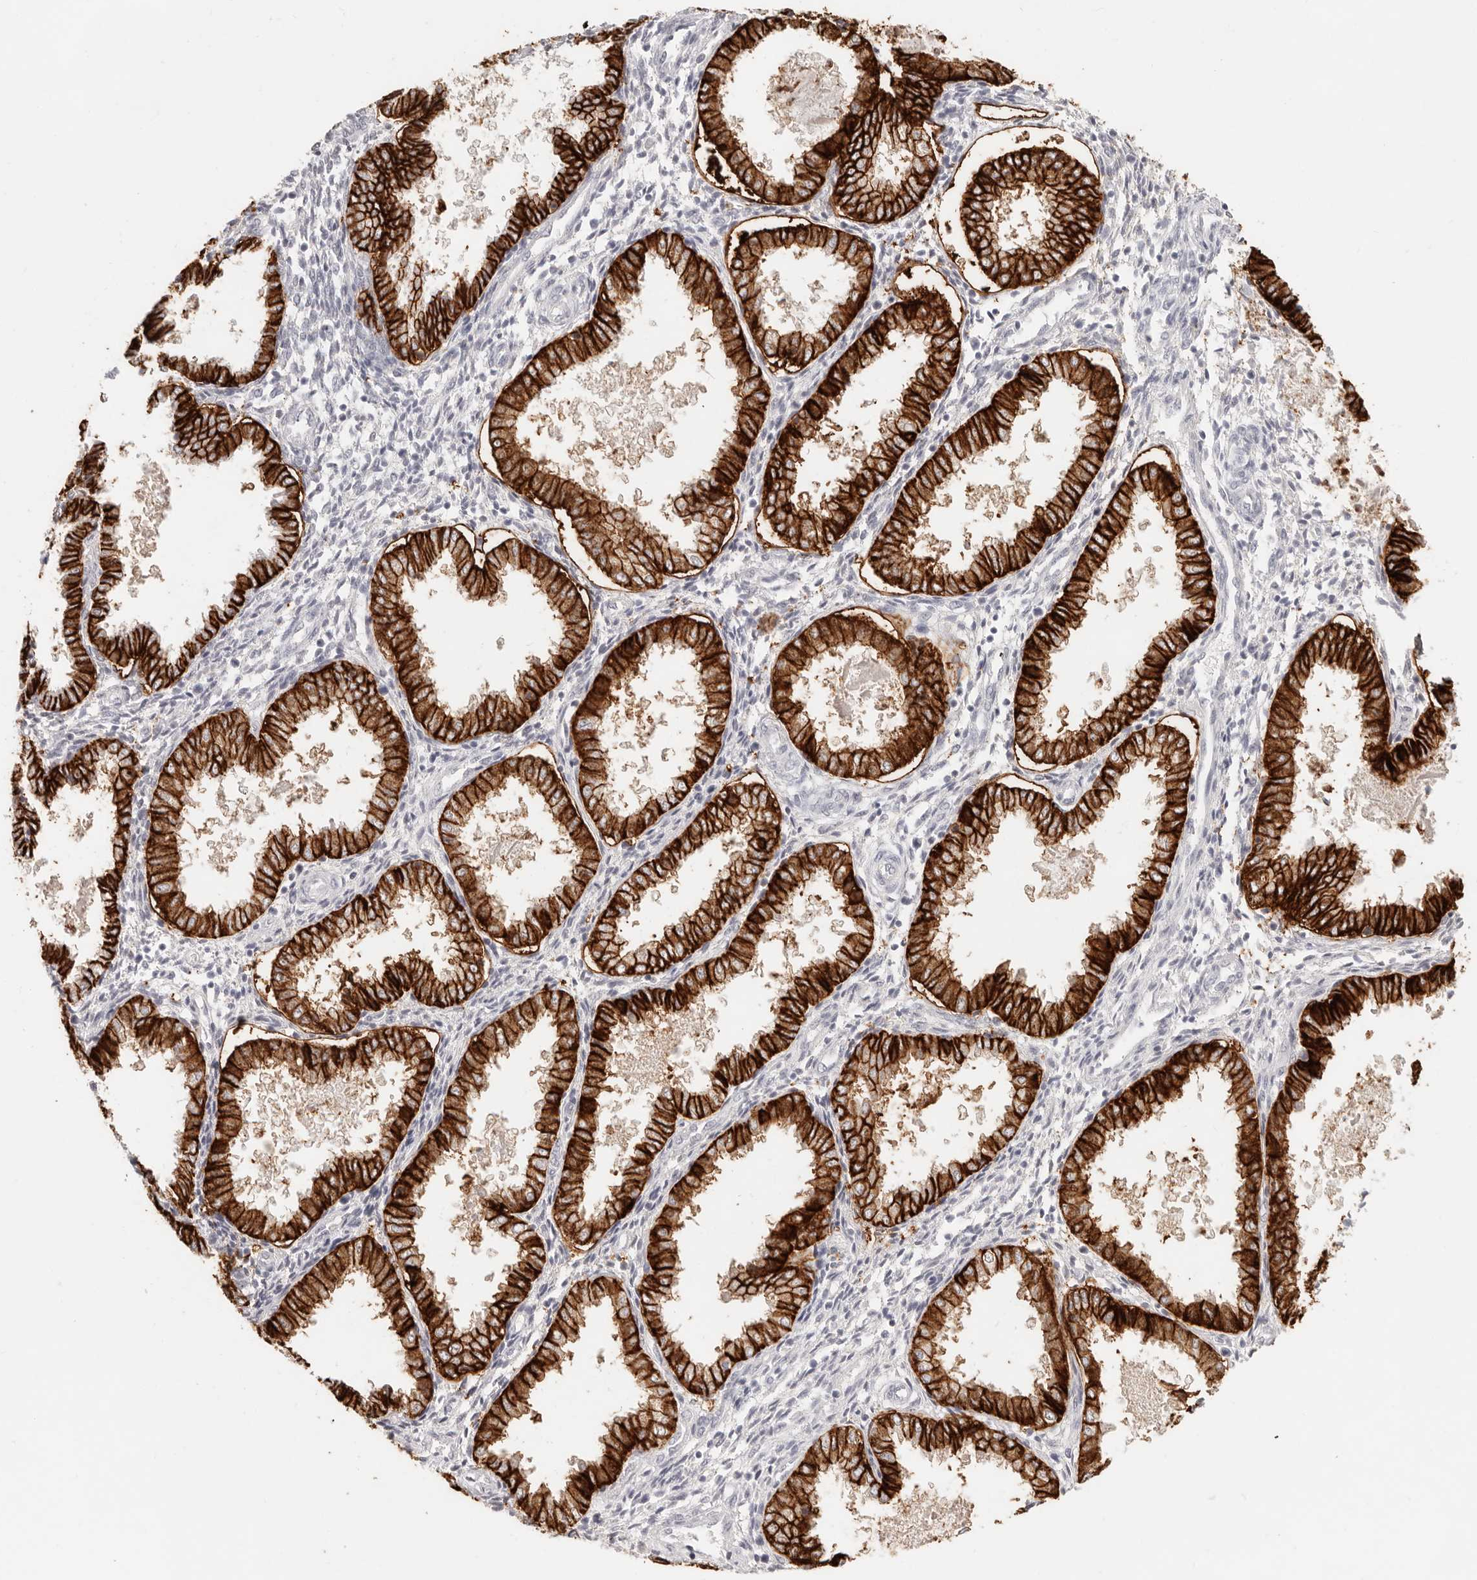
{"staining": {"intensity": "negative", "quantity": "none", "location": "none"}, "tissue": "endometrium", "cell_type": "Cells in endometrial stroma", "image_type": "normal", "snomed": [{"axis": "morphology", "description": "Normal tissue, NOS"}, {"axis": "topography", "description": "Endometrium"}], "caption": "This is an IHC micrograph of benign endometrium. There is no staining in cells in endometrial stroma.", "gene": "EPCAM", "patient": {"sex": "female", "age": 33}}